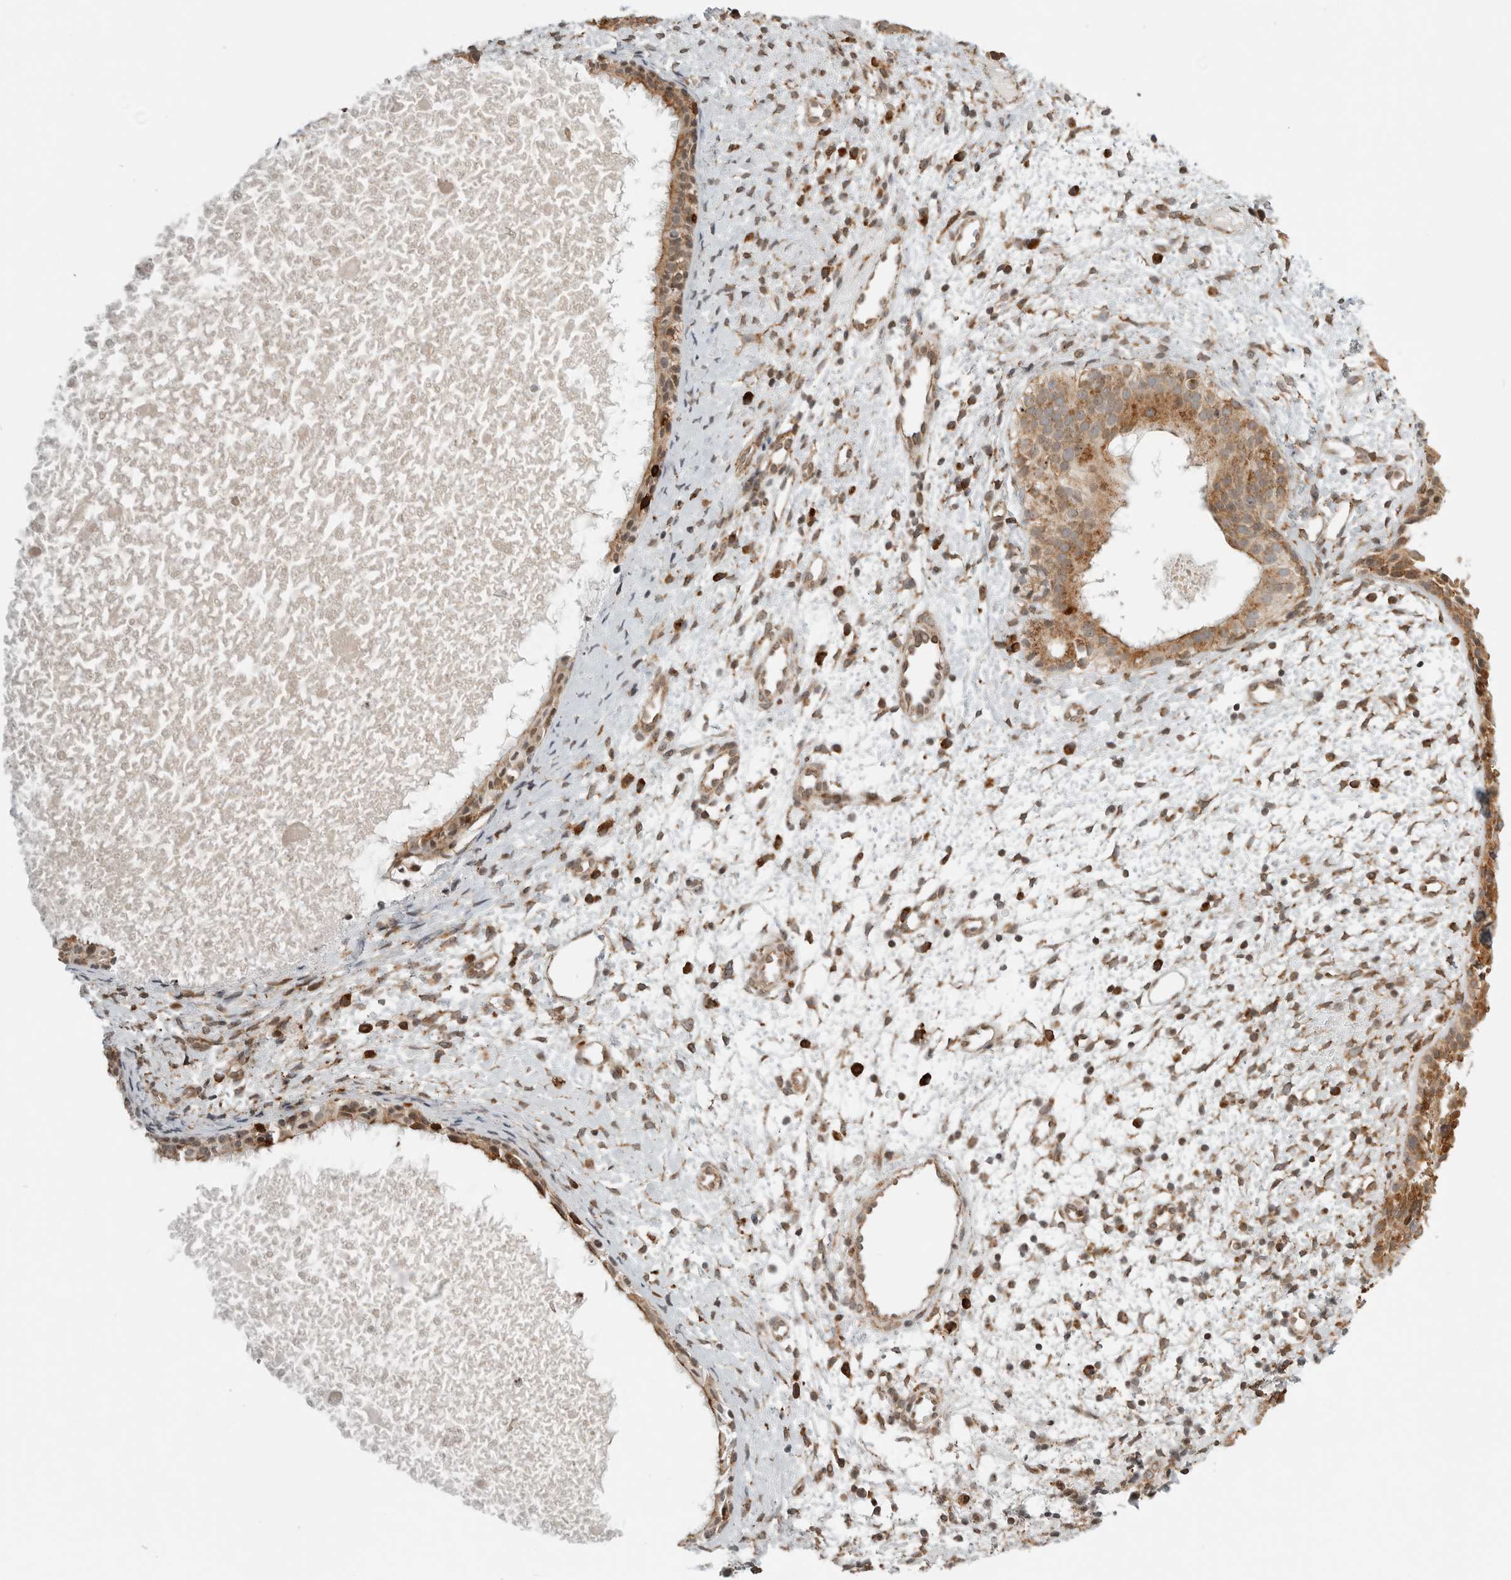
{"staining": {"intensity": "moderate", "quantity": ">75%", "location": "cytoplasmic/membranous"}, "tissue": "nasopharynx", "cell_type": "Respiratory epithelial cells", "image_type": "normal", "snomed": [{"axis": "morphology", "description": "Normal tissue, NOS"}, {"axis": "topography", "description": "Nasopharynx"}], "caption": "This is a histology image of immunohistochemistry (IHC) staining of unremarkable nasopharynx, which shows moderate positivity in the cytoplasmic/membranous of respiratory epithelial cells.", "gene": "IDUA", "patient": {"sex": "male", "age": 22}}